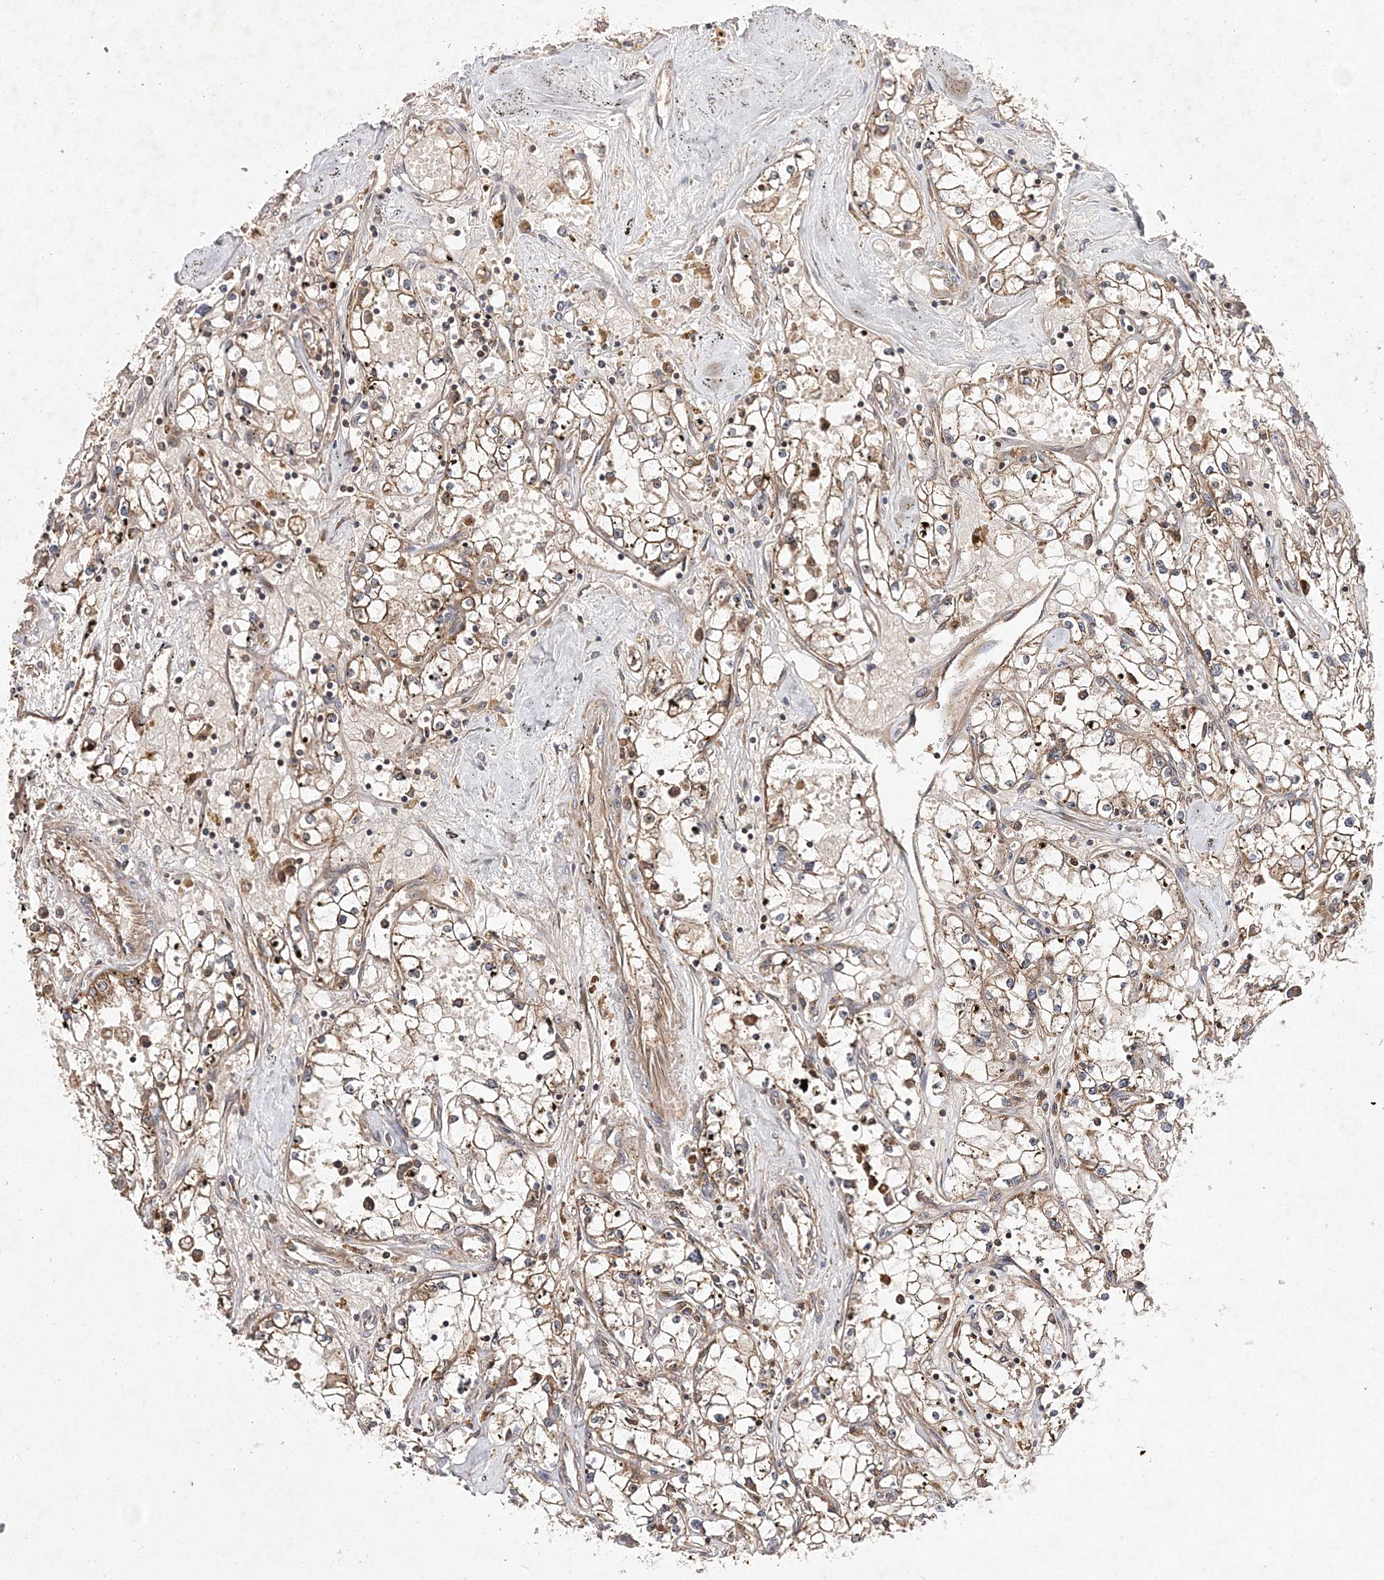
{"staining": {"intensity": "moderate", "quantity": ">75%", "location": "cytoplasmic/membranous"}, "tissue": "renal cancer", "cell_type": "Tumor cells", "image_type": "cancer", "snomed": [{"axis": "morphology", "description": "Adenocarcinoma, NOS"}, {"axis": "topography", "description": "Kidney"}], "caption": "Immunohistochemistry of human renal adenocarcinoma shows medium levels of moderate cytoplasmic/membranous staining in approximately >75% of tumor cells.", "gene": "TMEM9B", "patient": {"sex": "male", "age": 56}}